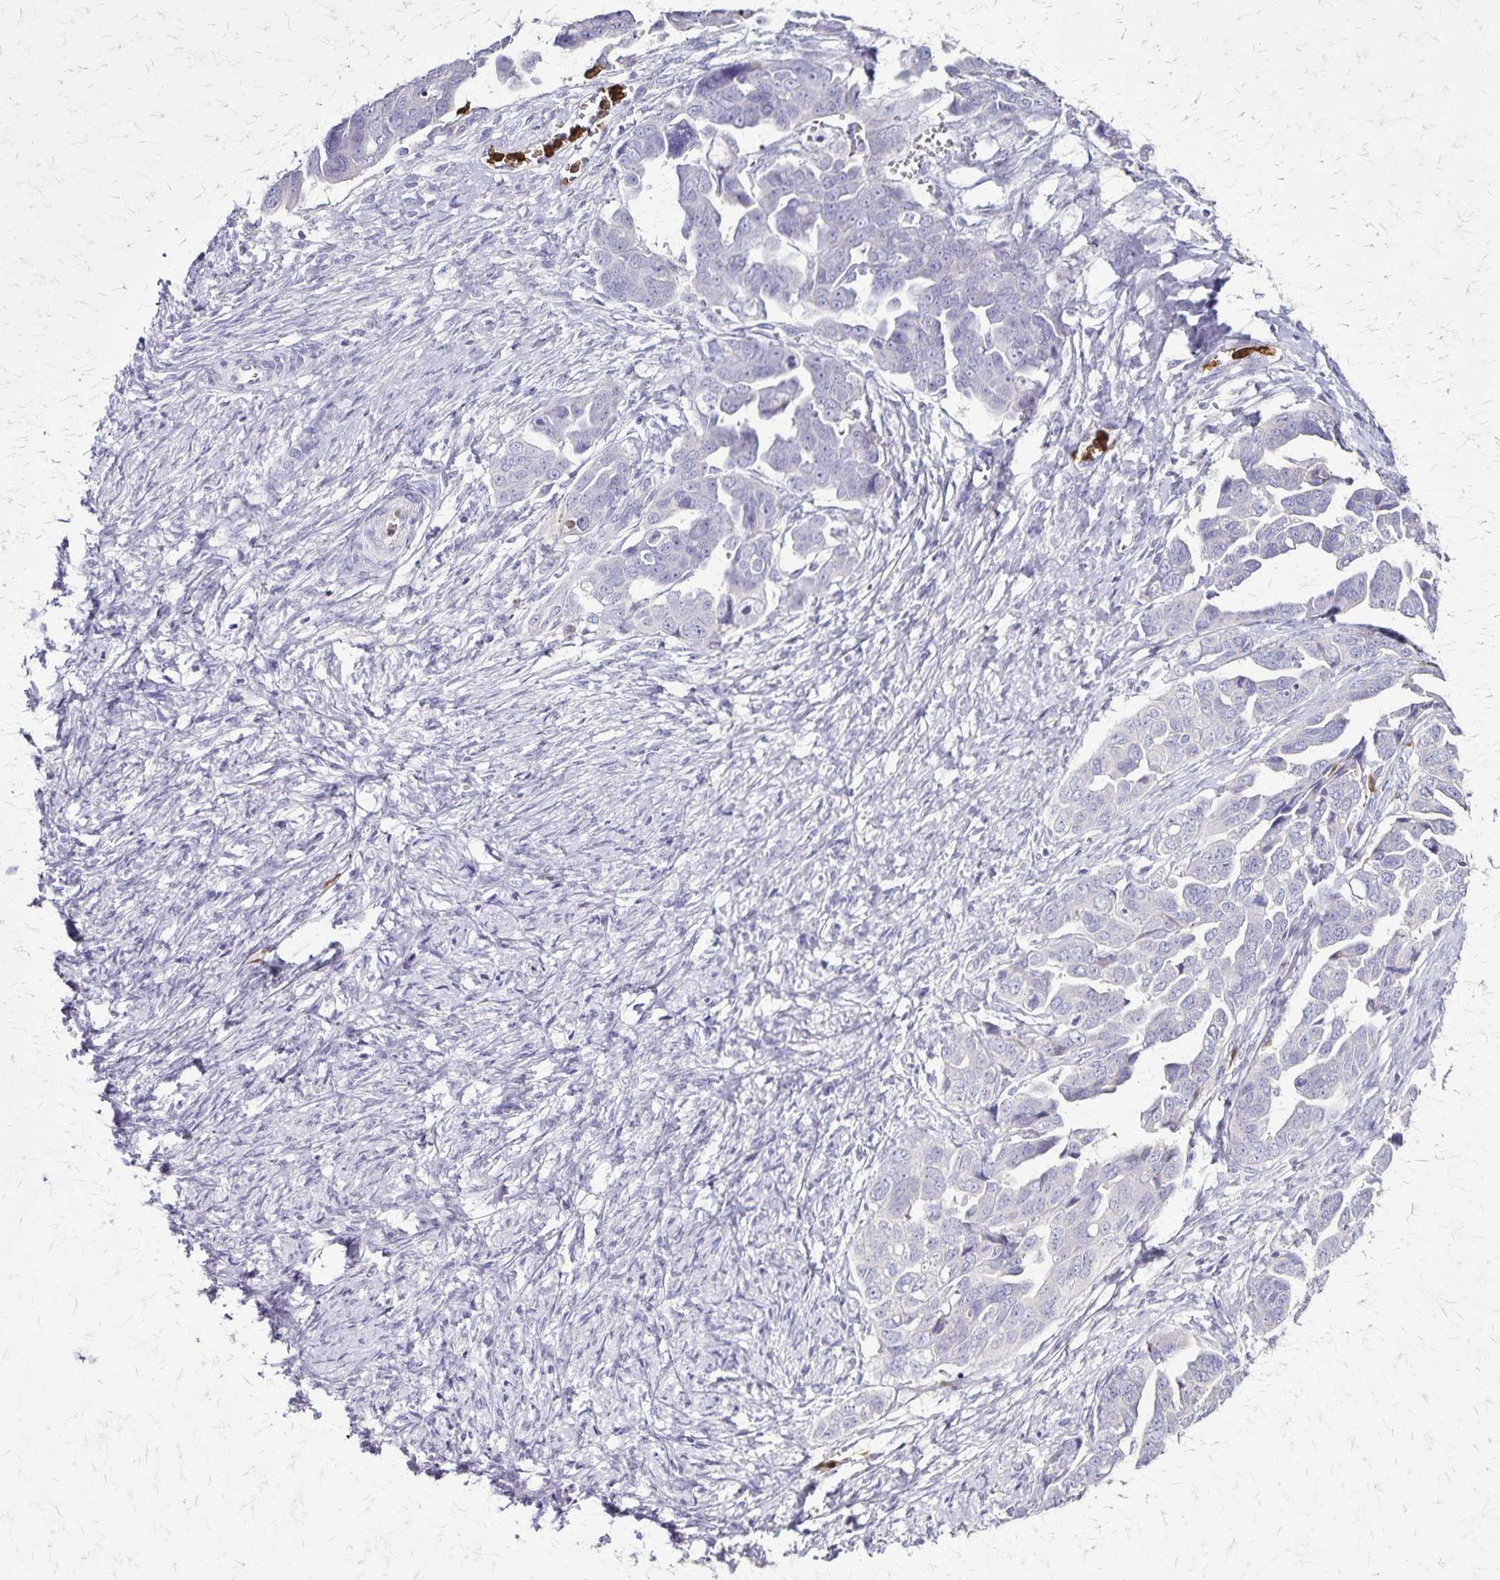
{"staining": {"intensity": "negative", "quantity": "none", "location": "none"}, "tissue": "ovarian cancer", "cell_type": "Tumor cells", "image_type": "cancer", "snomed": [{"axis": "morphology", "description": "Cystadenocarcinoma, serous, NOS"}, {"axis": "topography", "description": "Ovary"}], "caption": "Immunohistochemistry of human ovarian cancer (serous cystadenocarcinoma) shows no positivity in tumor cells.", "gene": "ULBP3", "patient": {"sex": "female", "age": 59}}